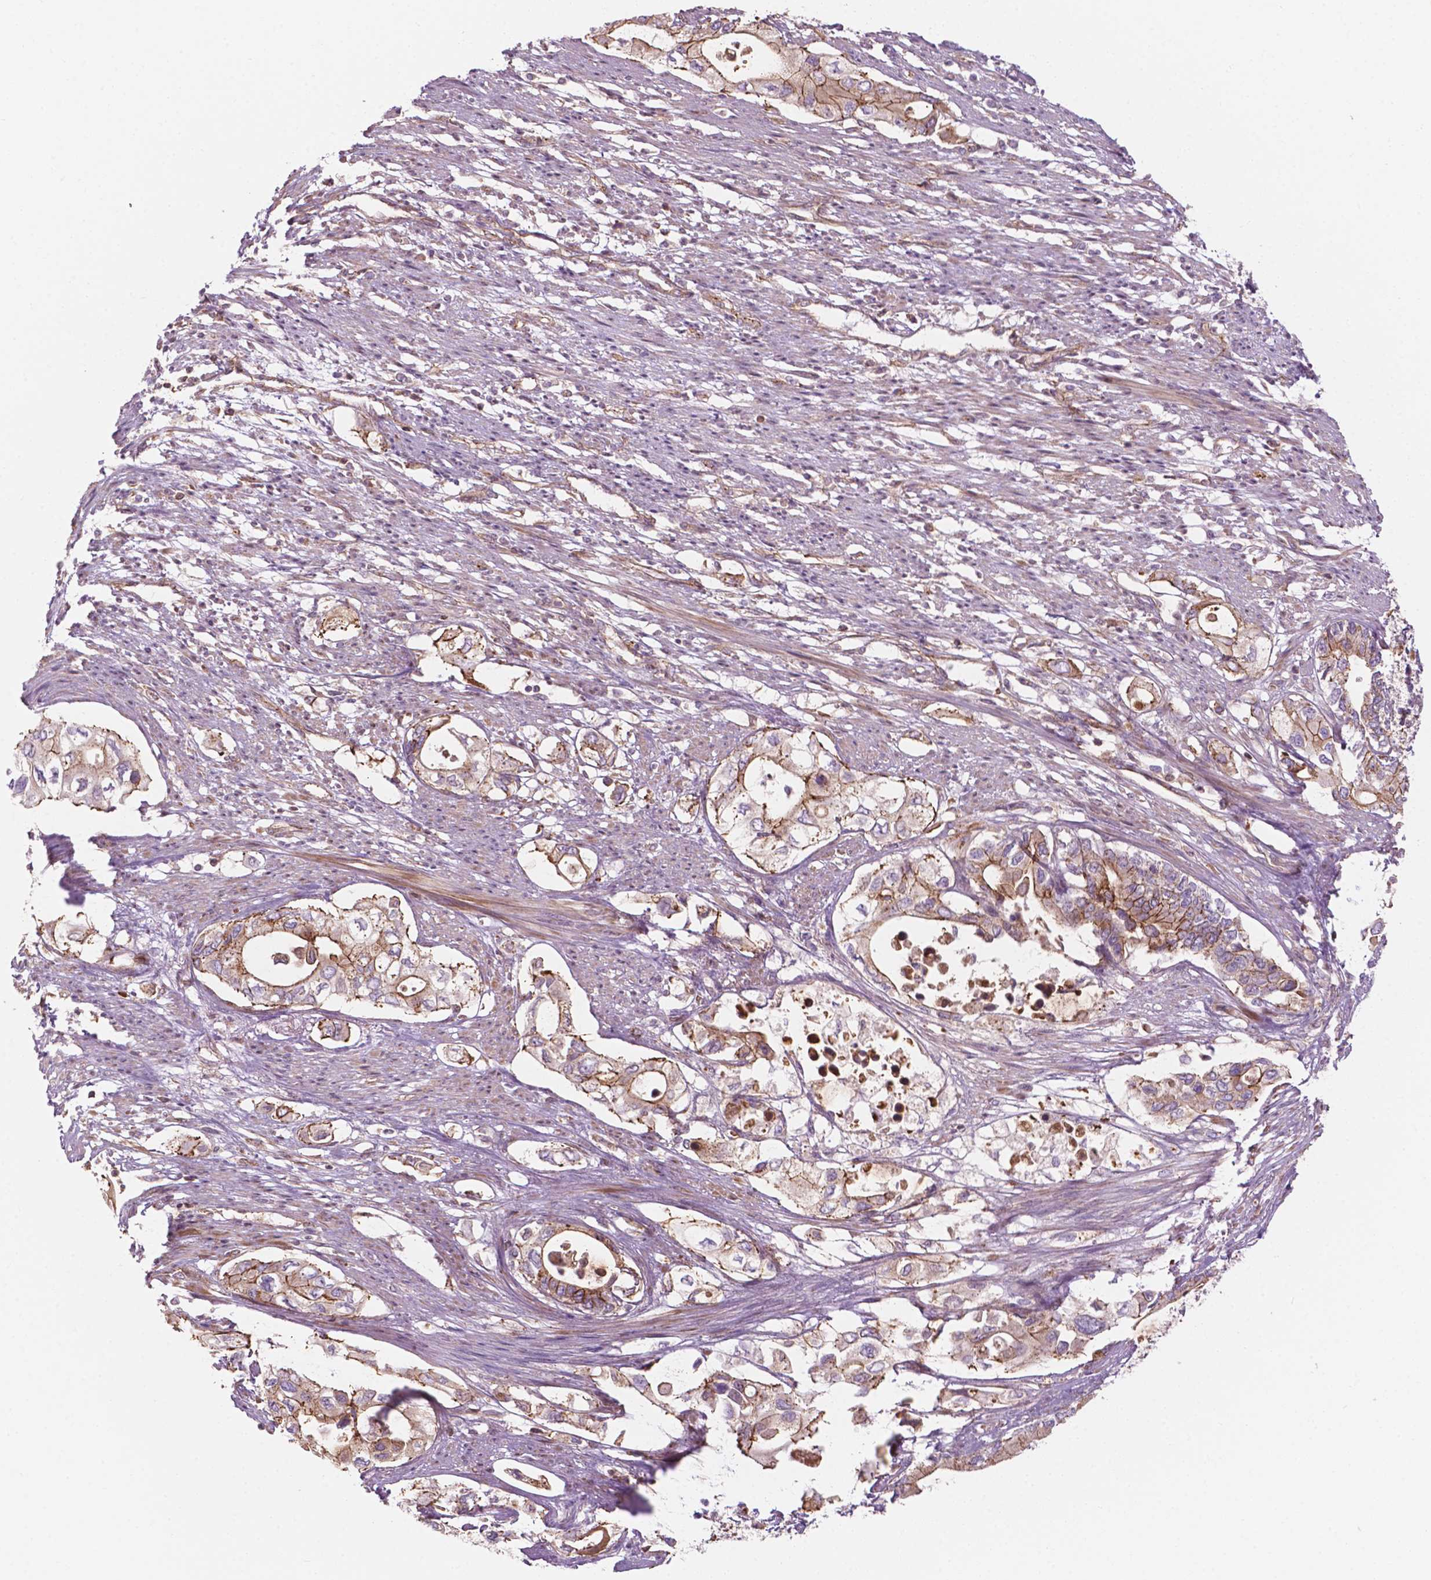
{"staining": {"intensity": "moderate", "quantity": ">75%", "location": "cytoplasmic/membranous"}, "tissue": "pancreatic cancer", "cell_type": "Tumor cells", "image_type": "cancer", "snomed": [{"axis": "morphology", "description": "Adenocarcinoma, NOS"}, {"axis": "topography", "description": "Pancreas"}], "caption": "Human pancreatic cancer (adenocarcinoma) stained for a protein (brown) shows moderate cytoplasmic/membranous positive positivity in about >75% of tumor cells.", "gene": "SURF4", "patient": {"sex": "female", "age": 63}}